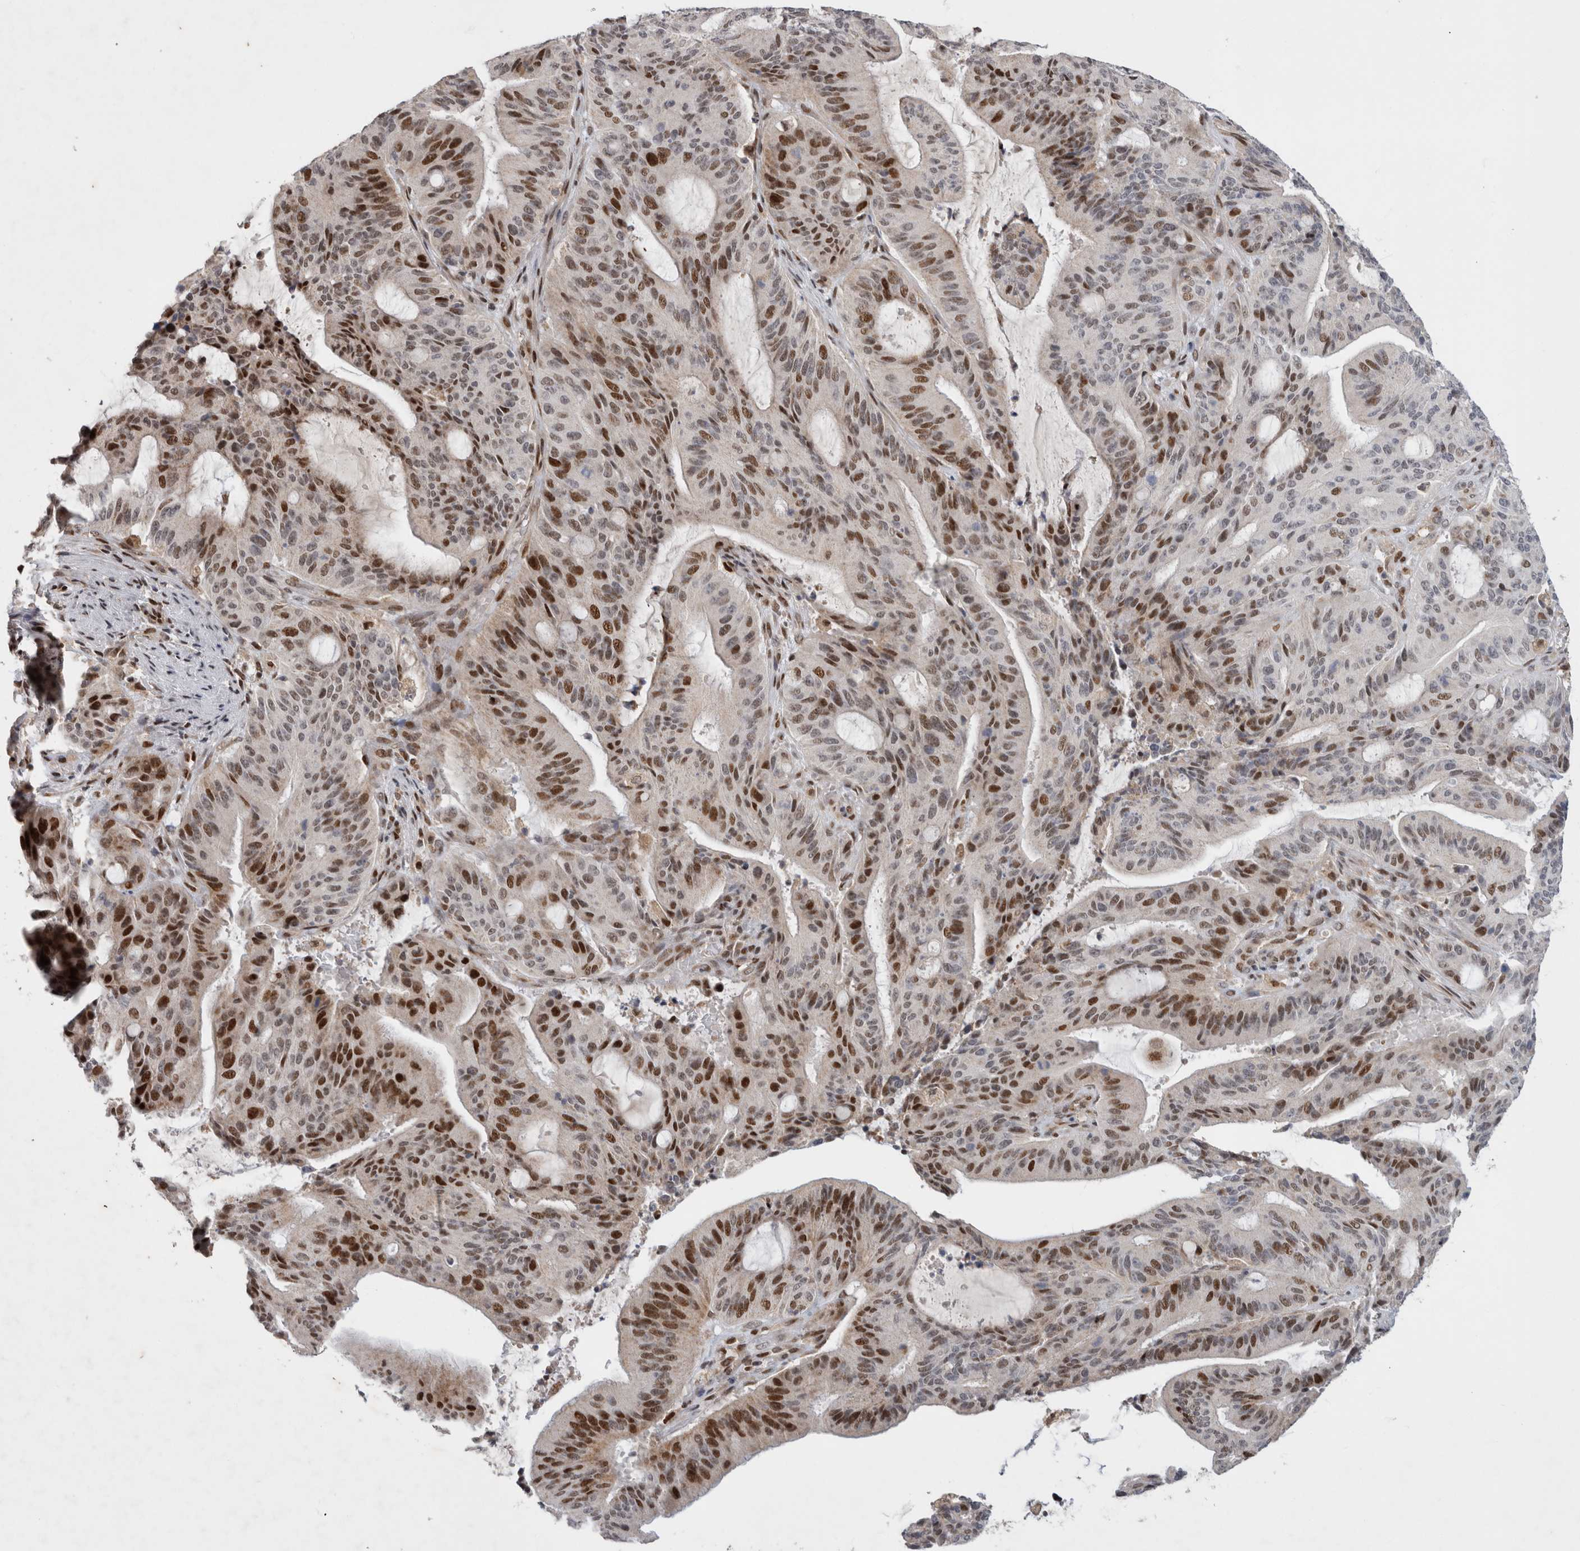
{"staining": {"intensity": "strong", "quantity": ">75%", "location": "nuclear"}, "tissue": "liver cancer", "cell_type": "Tumor cells", "image_type": "cancer", "snomed": [{"axis": "morphology", "description": "Normal tissue, NOS"}, {"axis": "morphology", "description": "Cholangiocarcinoma"}, {"axis": "topography", "description": "Liver"}, {"axis": "topography", "description": "Peripheral nerve tissue"}], "caption": "Protein analysis of cholangiocarcinoma (liver) tissue demonstrates strong nuclear positivity in approximately >75% of tumor cells. The staining was performed using DAB (3,3'-diaminobenzidine) to visualize the protein expression in brown, while the nuclei were stained in blue with hematoxylin (Magnification: 20x).", "gene": "C8orf58", "patient": {"sex": "female", "age": 73}}